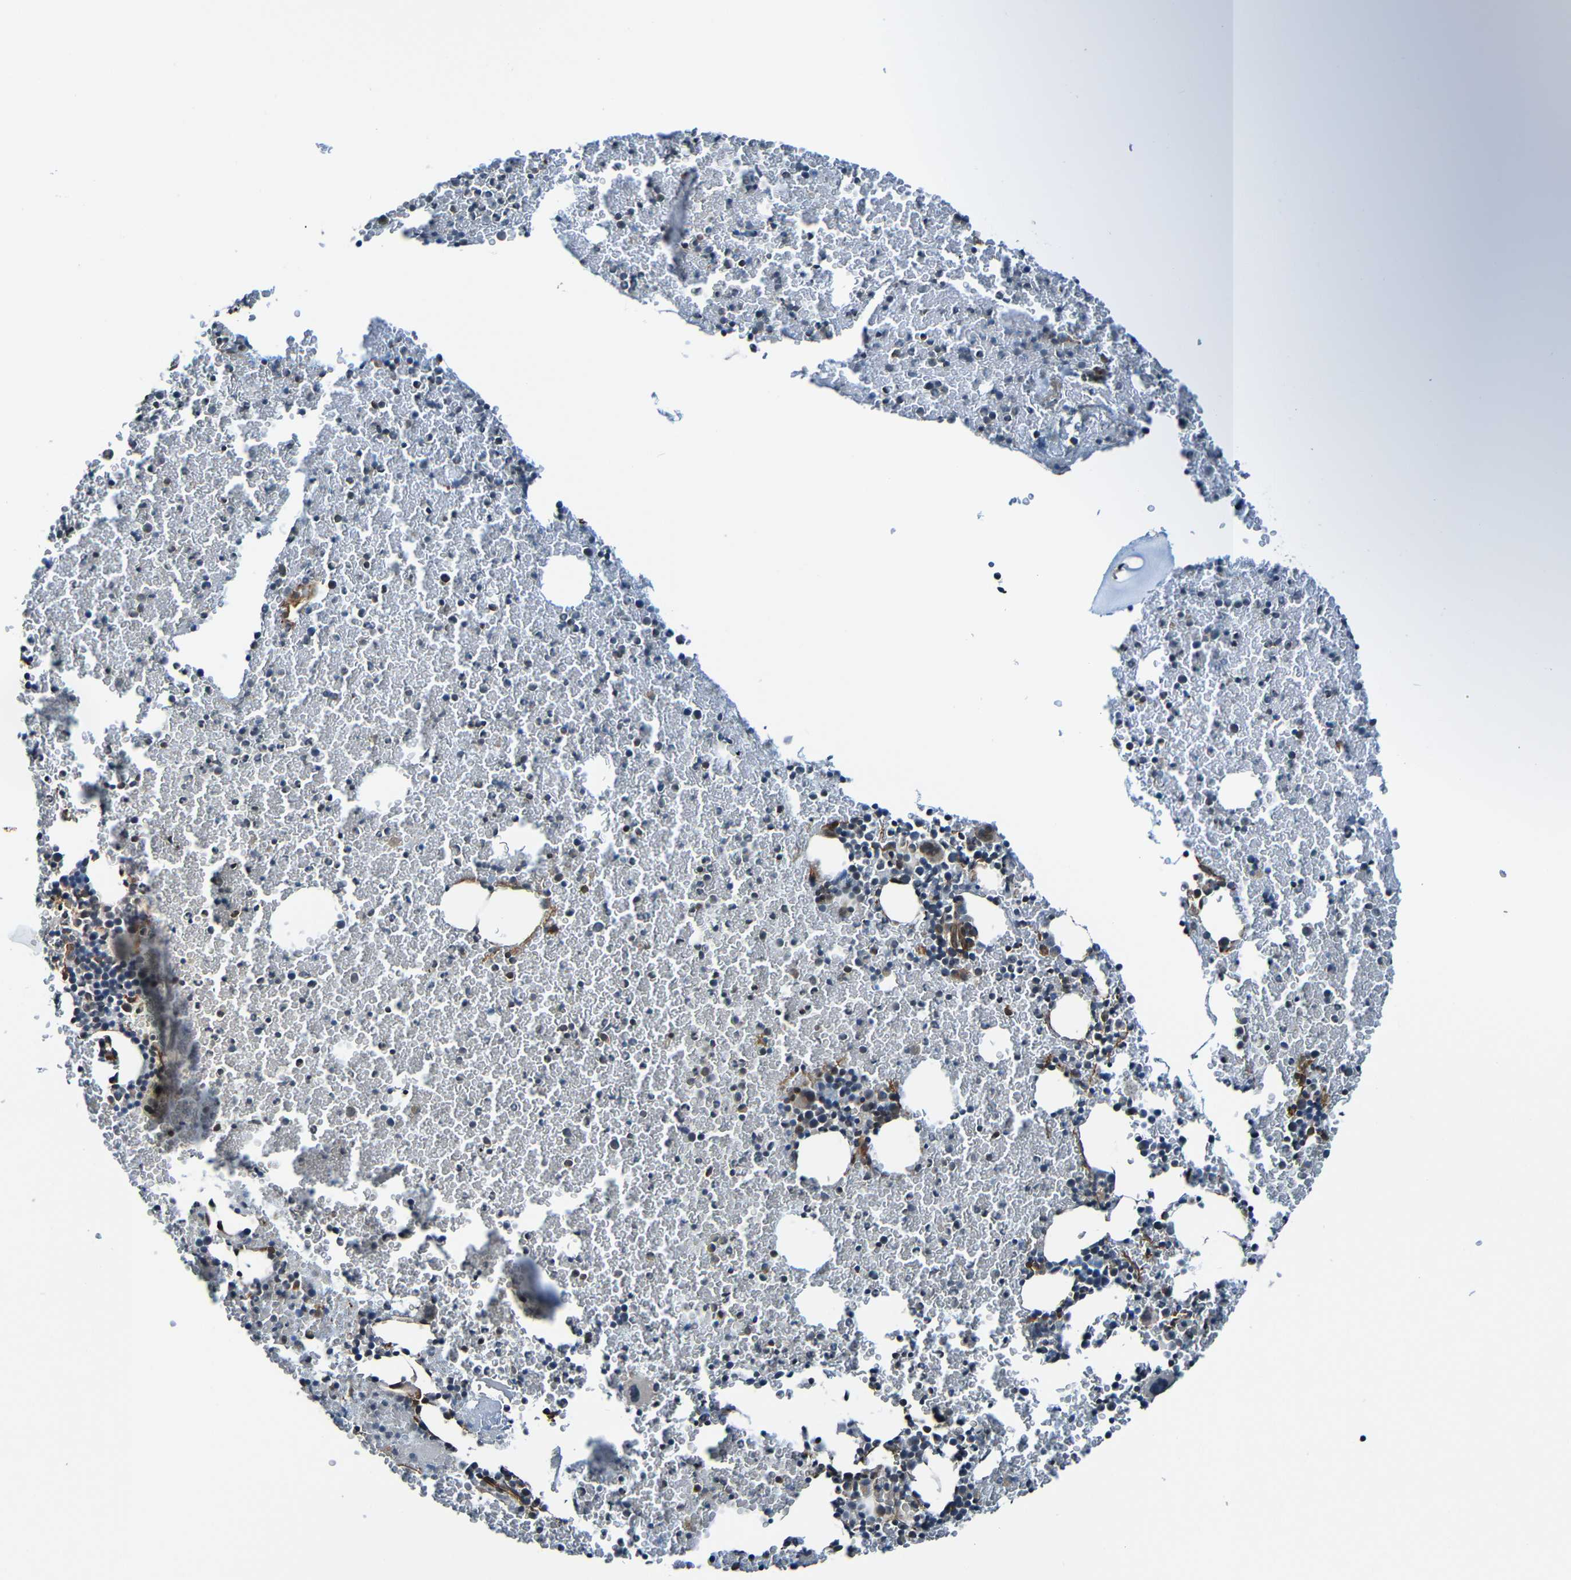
{"staining": {"intensity": "weak", "quantity": "<25%", "location": "cytoplasmic/membranous"}, "tissue": "bone marrow", "cell_type": "Hematopoietic cells", "image_type": "normal", "snomed": [{"axis": "morphology", "description": "Normal tissue, NOS"}, {"axis": "morphology", "description": "Inflammation, NOS"}, {"axis": "topography", "description": "Bone marrow"}], "caption": "High magnification brightfield microscopy of normal bone marrow stained with DAB (3,3'-diaminobenzidine) (brown) and counterstained with hematoxylin (blue): hematopoietic cells show no significant staining. (DAB IHC visualized using brightfield microscopy, high magnification).", "gene": "LGR5", "patient": {"sex": "female", "age": 17}}